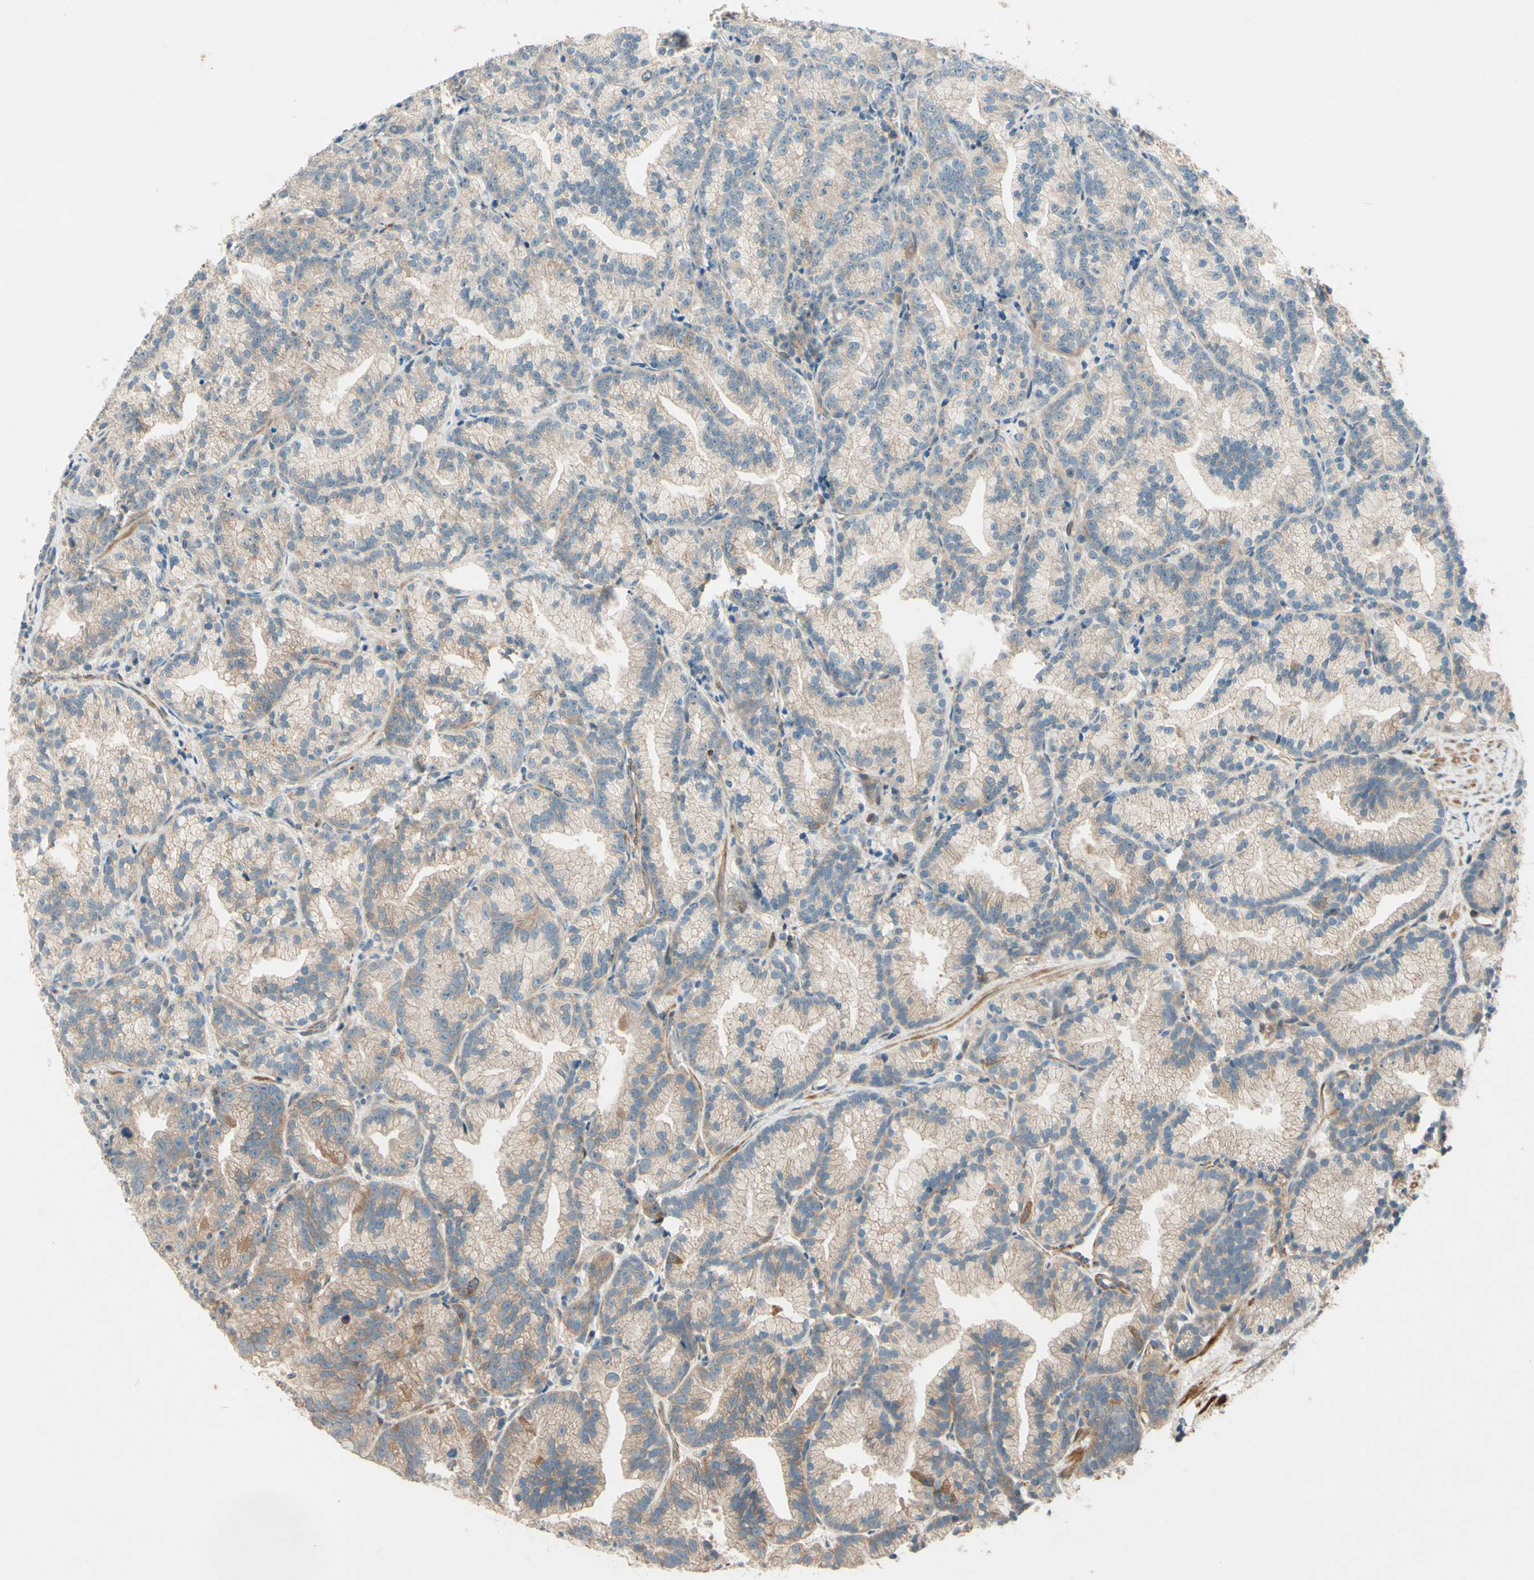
{"staining": {"intensity": "weak", "quantity": ">75%", "location": "cytoplasmic/membranous"}, "tissue": "prostate cancer", "cell_type": "Tumor cells", "image_type": "cancer", "snomed": [{"axis": "morphology", "description": "Adenocarcinoma, Low grade"}, {"axis": "topography", "description": "Prostate"}], "caption": "The immunohistochemical stain highlights weak cytoplasmic/membranous positivity in tumor cells of prostate adenocarcinoma (low-grade) tissue.", "gene": "ADAM17", "patient": {"sex": "male", "age": 89}}